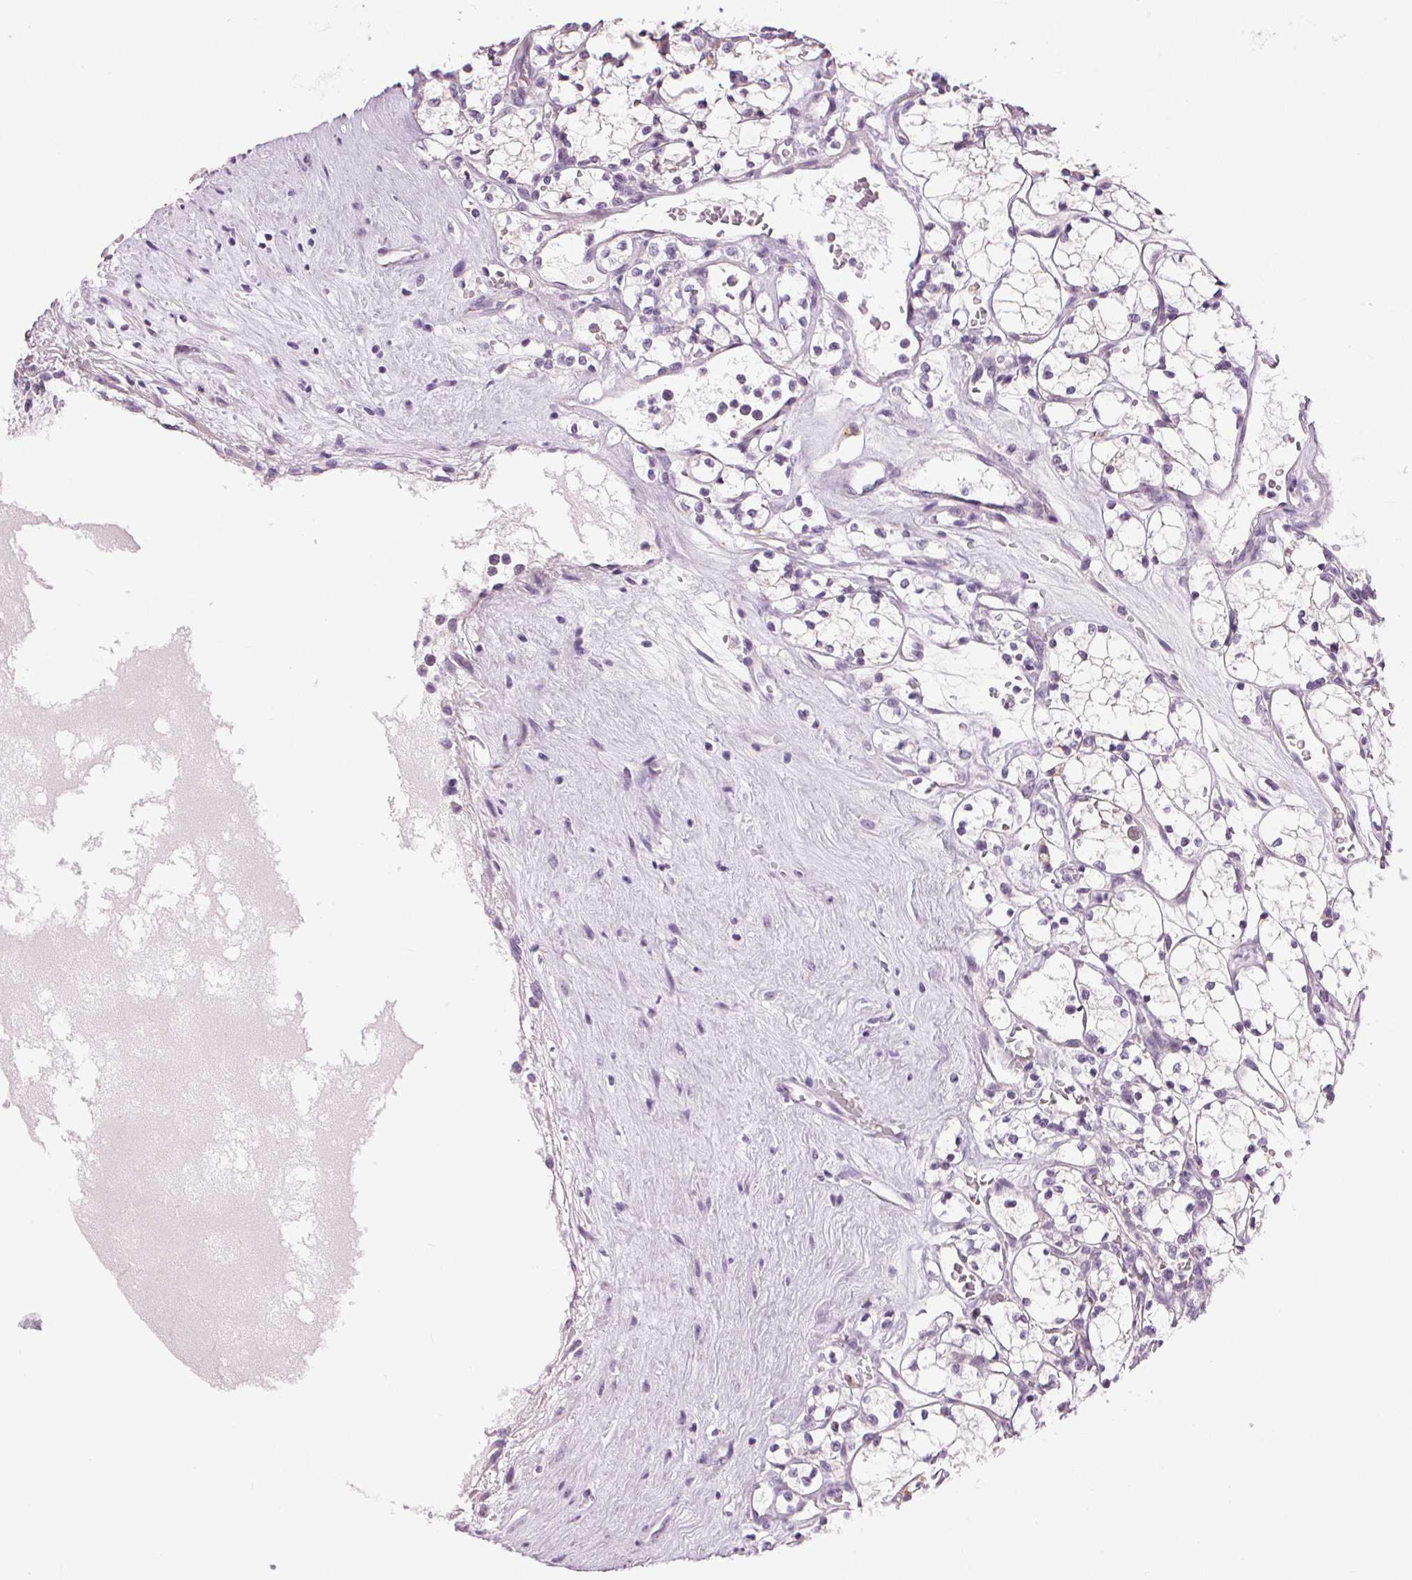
{"staining": {"intensity": "negative", "quantity": "none", "location": "none"}, "tissue": "renal cancer", "cell_type": "Tumor cells", "image_type": "cancer", "snomed": [{"axis": "morphology", "description": "Adenocarcinoma, NOS"}, {"axis": "topography", "description": "Kidney"}], "caption": "Immunohistochemistry (IHC) of human adenocarcinoma (renal) exhibits no staining in tumor cells.", "gene": "MISP", "patient": {"sex": "female", "age": 69}}